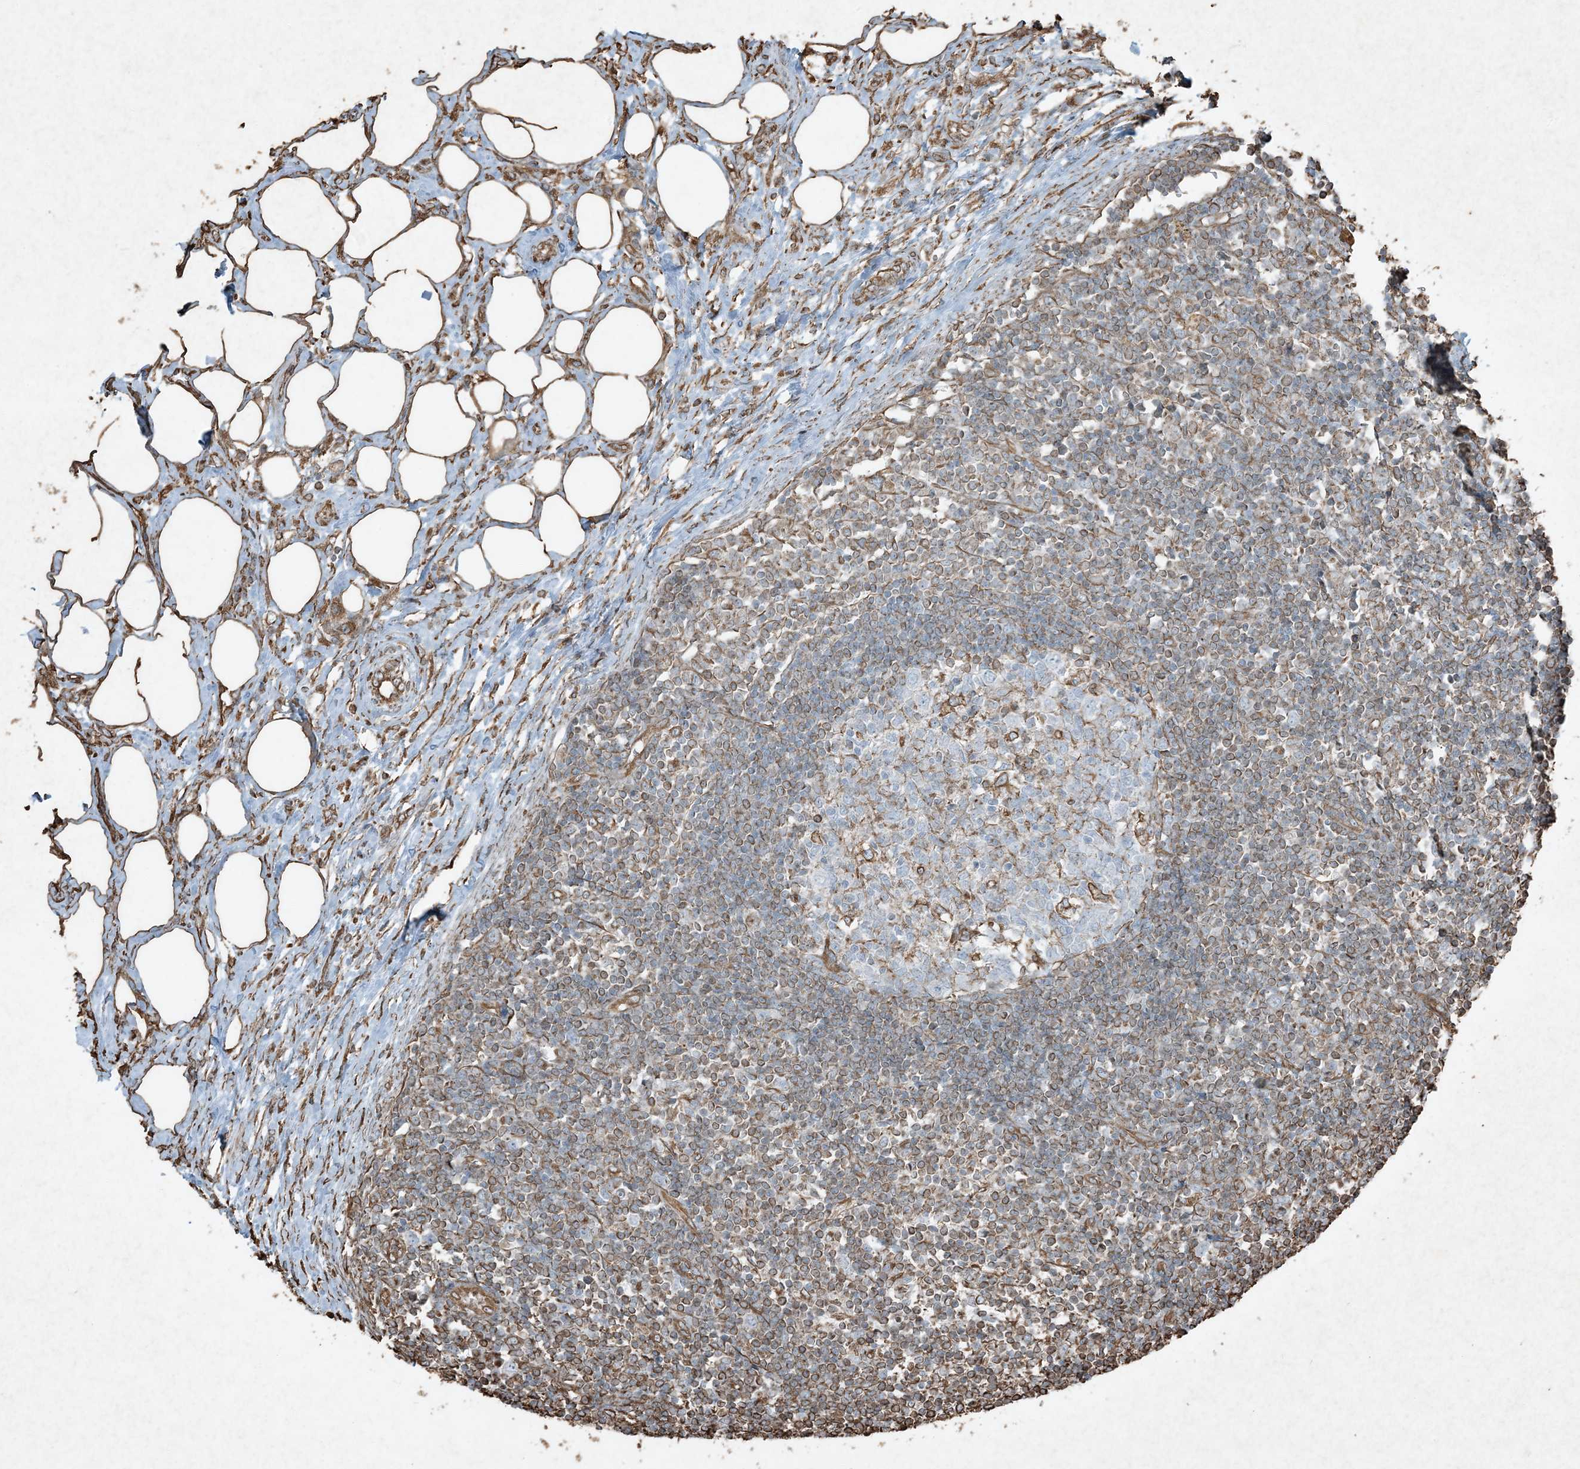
{"staining": {"intensity": "moderate", "quantity": "<25%", "location": "cytoplasmic/membranous"}, "tissue": "lymph node", "cell_type": "Germinal center cells", "image_type": "normal", "snomed": [{"axis": "morphology", "description": "Normal tissue, NOS"}, {"axis": "morphology", "description": "Squamous cell carcinoma, metastatic, NOS"}, {"axis": "topography", "description": "Lymph node"}], "caption": "An IHC image of benign tissue is shown. Protein staining in brown highlights moderate cytoplasmic/membranous positivity in lymph node within germinal center cells. Nuclei are stained in blue.", "gene": "RYK", "patient": {"sex": "male", "age": 73}}